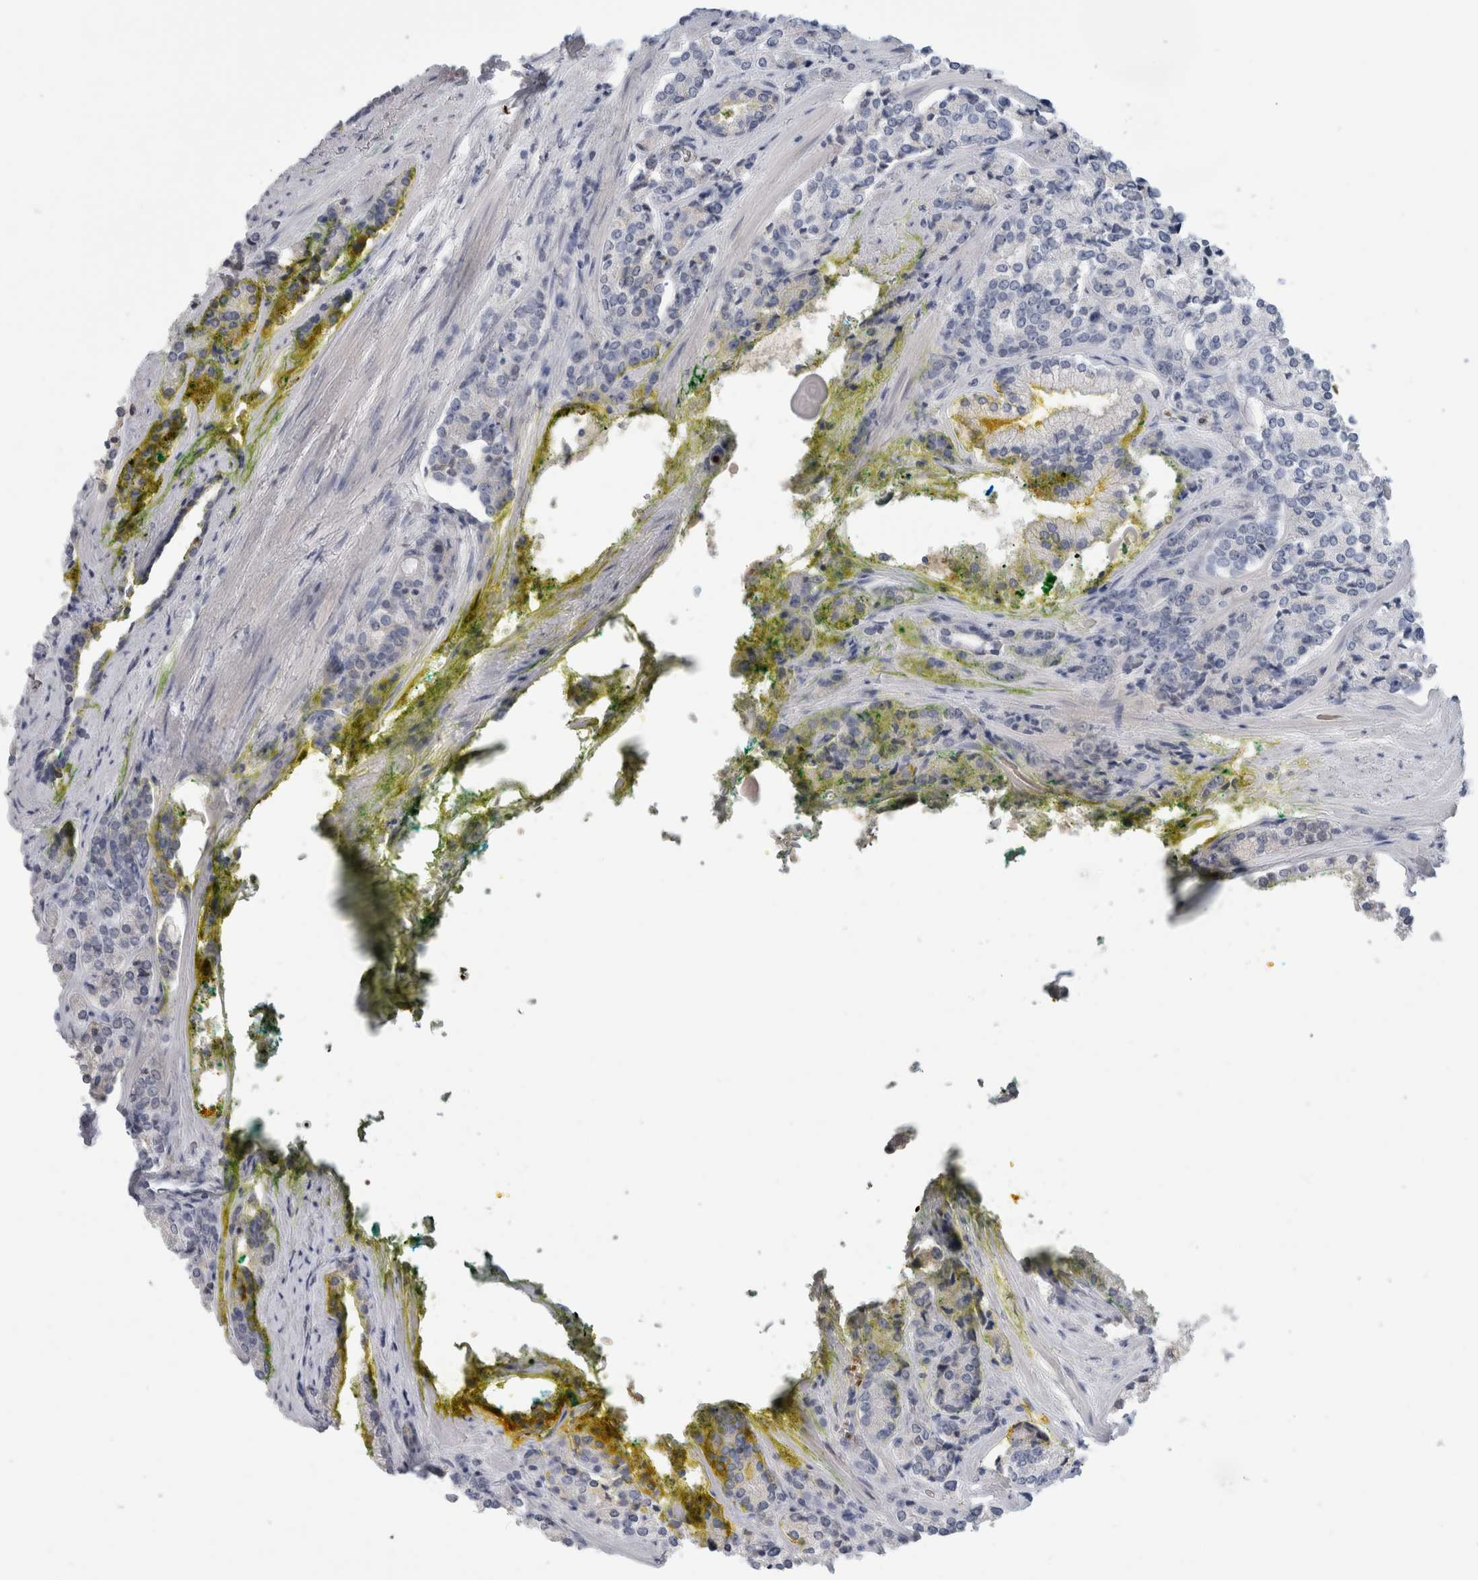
{"staining": {"intensity": "negative", "quantity": "none", "location": "none"}, "tissue": "prostate cancer", "cell_type": "Tumor cells", "image_type": "cancer", "snomed": [{"axis": "morphology", "description": "Adenocarcinoma, High grade"}, {"axis": "topography", "description": "Prostate"}], "caption": "Immunohistochemistry (IHC) of human prostate high-grade adenocarcinoma exhibits no expression in tumor cells.", "gene": "CA1", "patient": {"sex": "male", "age": 71}}